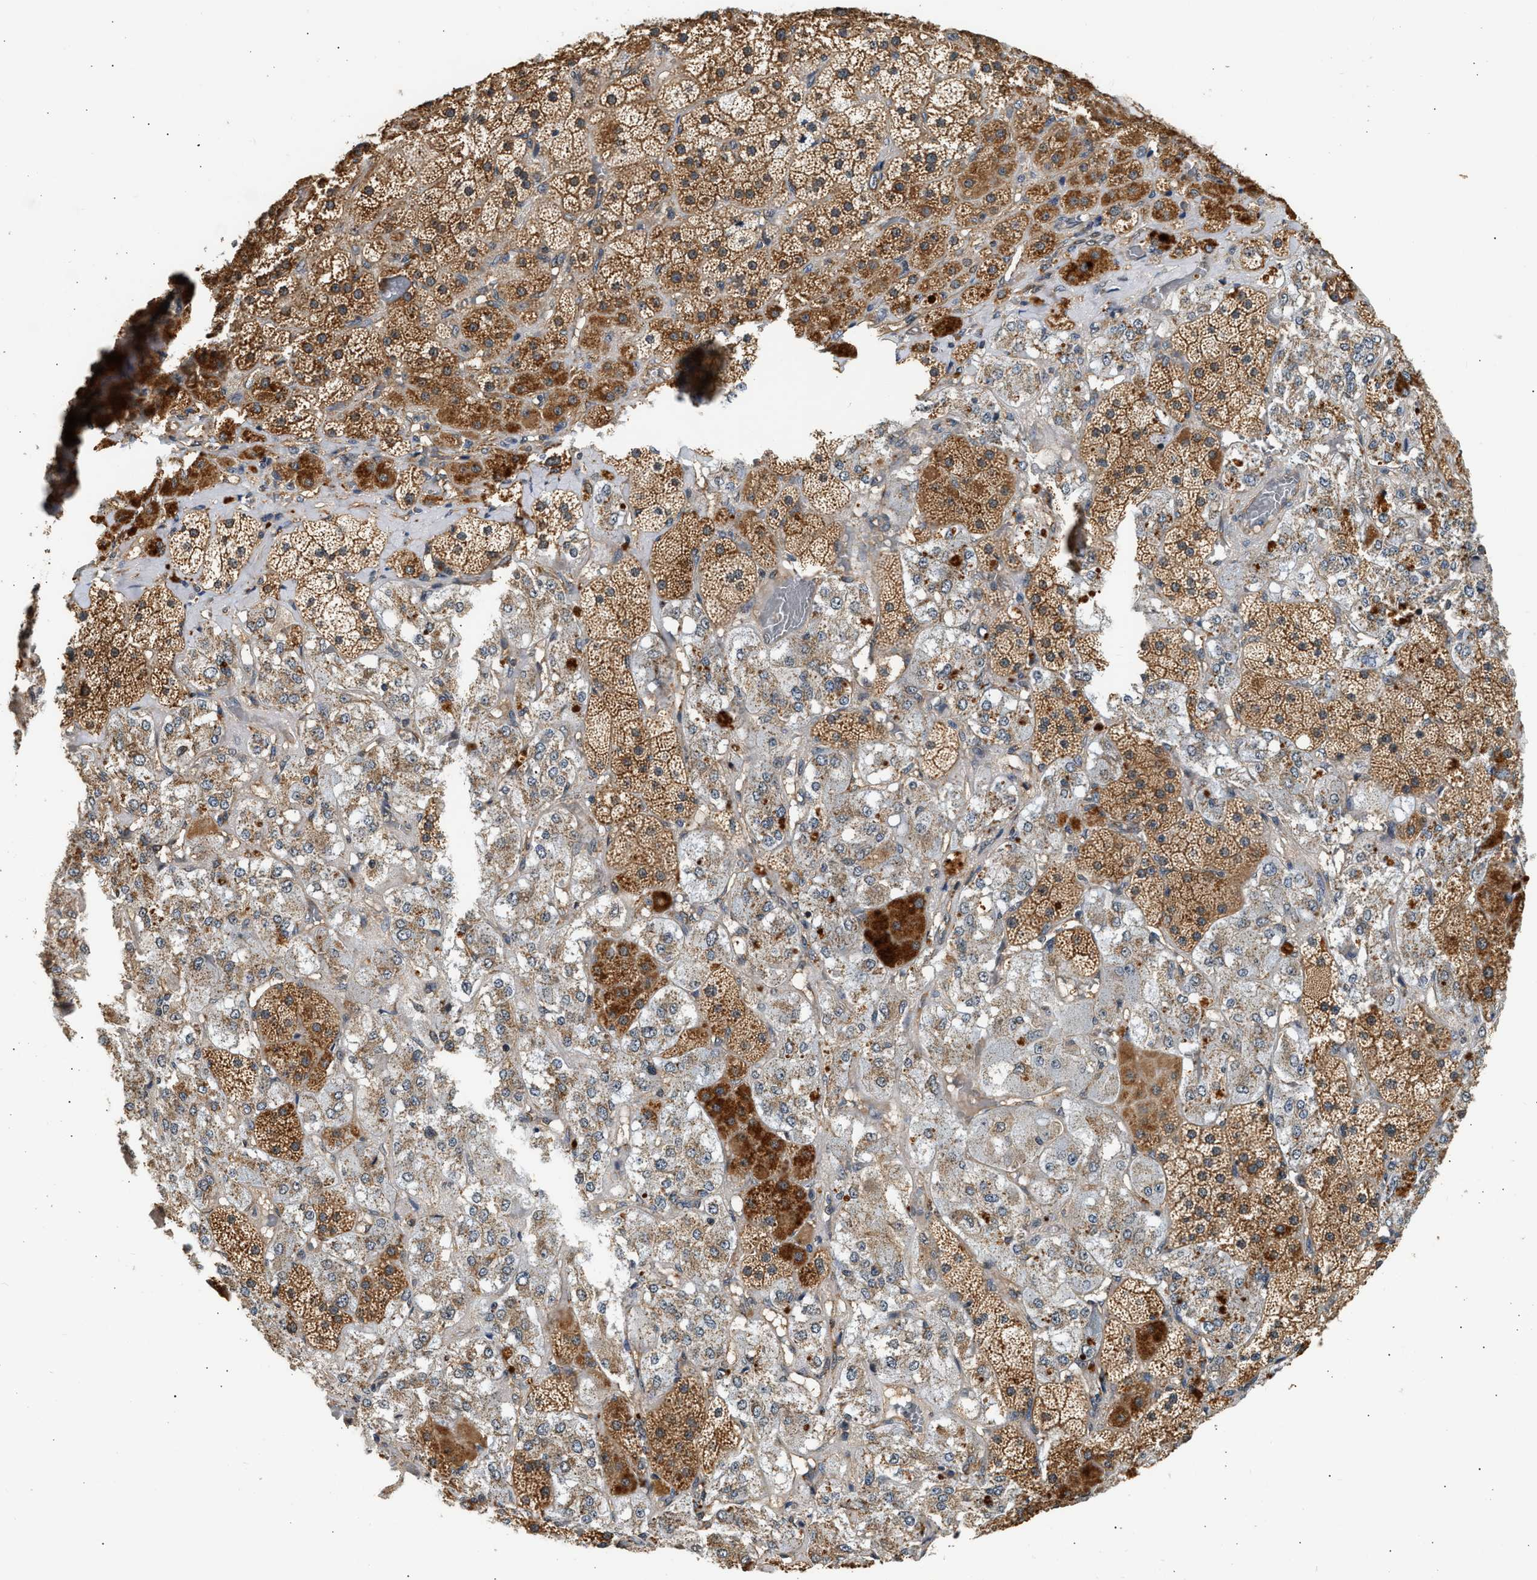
{"staining": {"intensity": "moderate", "quantity": ">75%", "location": "cytoplasmic/membranous"}, "tissue": "adrenal gland", "cell_type": "Glandular cells", "image_type": "normal", "snomed": [{"axis": "morphology", "description": "Normal tissue, NOS"}, {"axis": "topography", "description": "Adrenal gland"}], "caption": "This is a photomicrograph of IHC staining of benign adrenal gland, which shows moderate positivity in the cytoplasmic/membranous of glandular cells.", "gene": "DUSP14", "patient": {"sex": "male", "age": 57}}